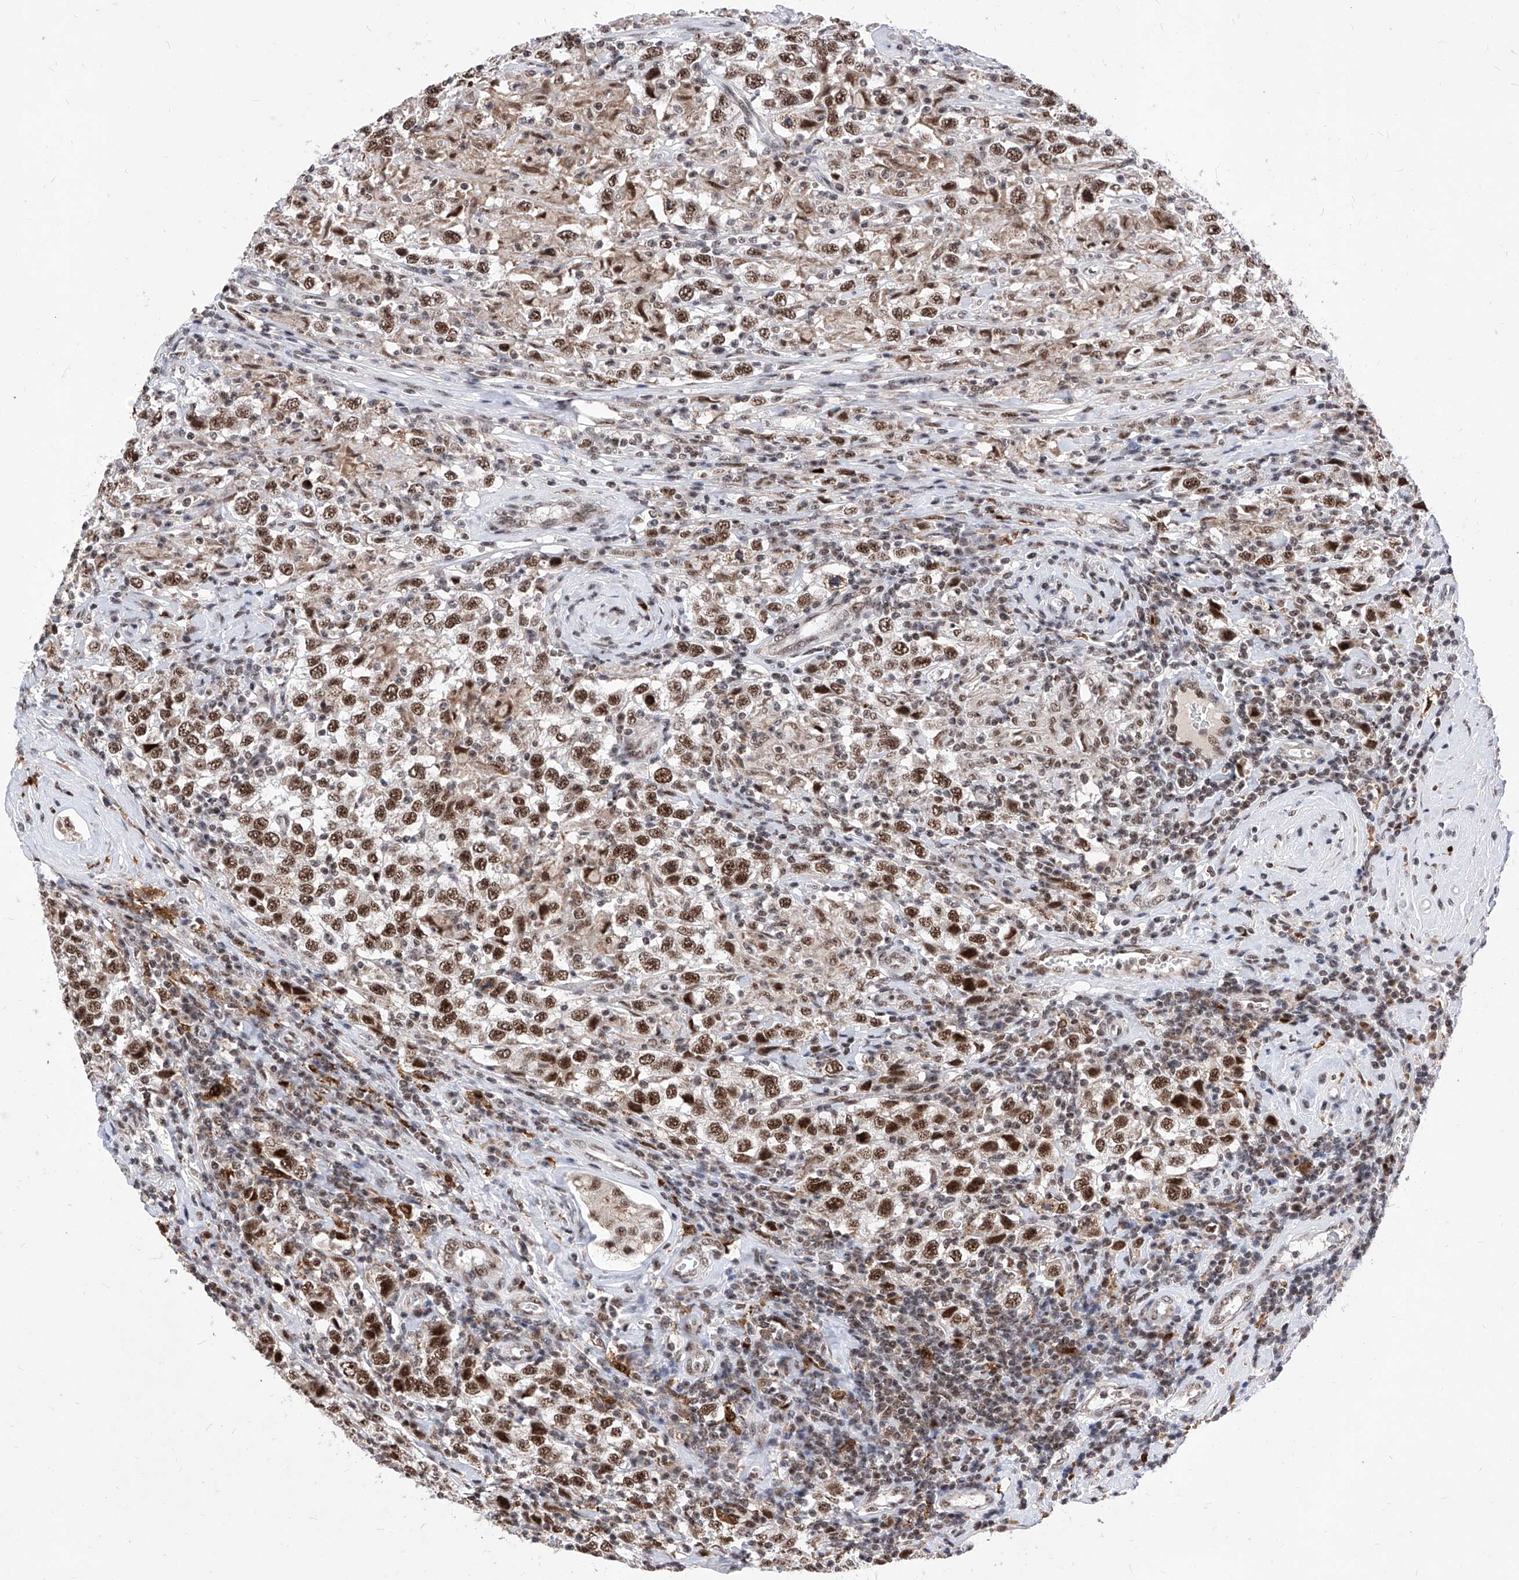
{"staining": {"intensity": "strong", "quantity": ">75%", "location": "nuclear"}, "tissue": "testis cancer", "cell_type": "Tumor cells", "image_type": "cancer", "snomed": [{"axis": "morphology", "description": "Seminoma, NOS"}, {"axis": "topography", "description": "Testis"}], "caption": "Brown immunohistochemical staining in testis seminoma displays strong nuclear expression in approximately >75% of tumor cells. Ihc stains the protein in brown and the nuclei are stained blue.", "gene": "PHF5A", "patient": {"sex": "male", "age": 41}}